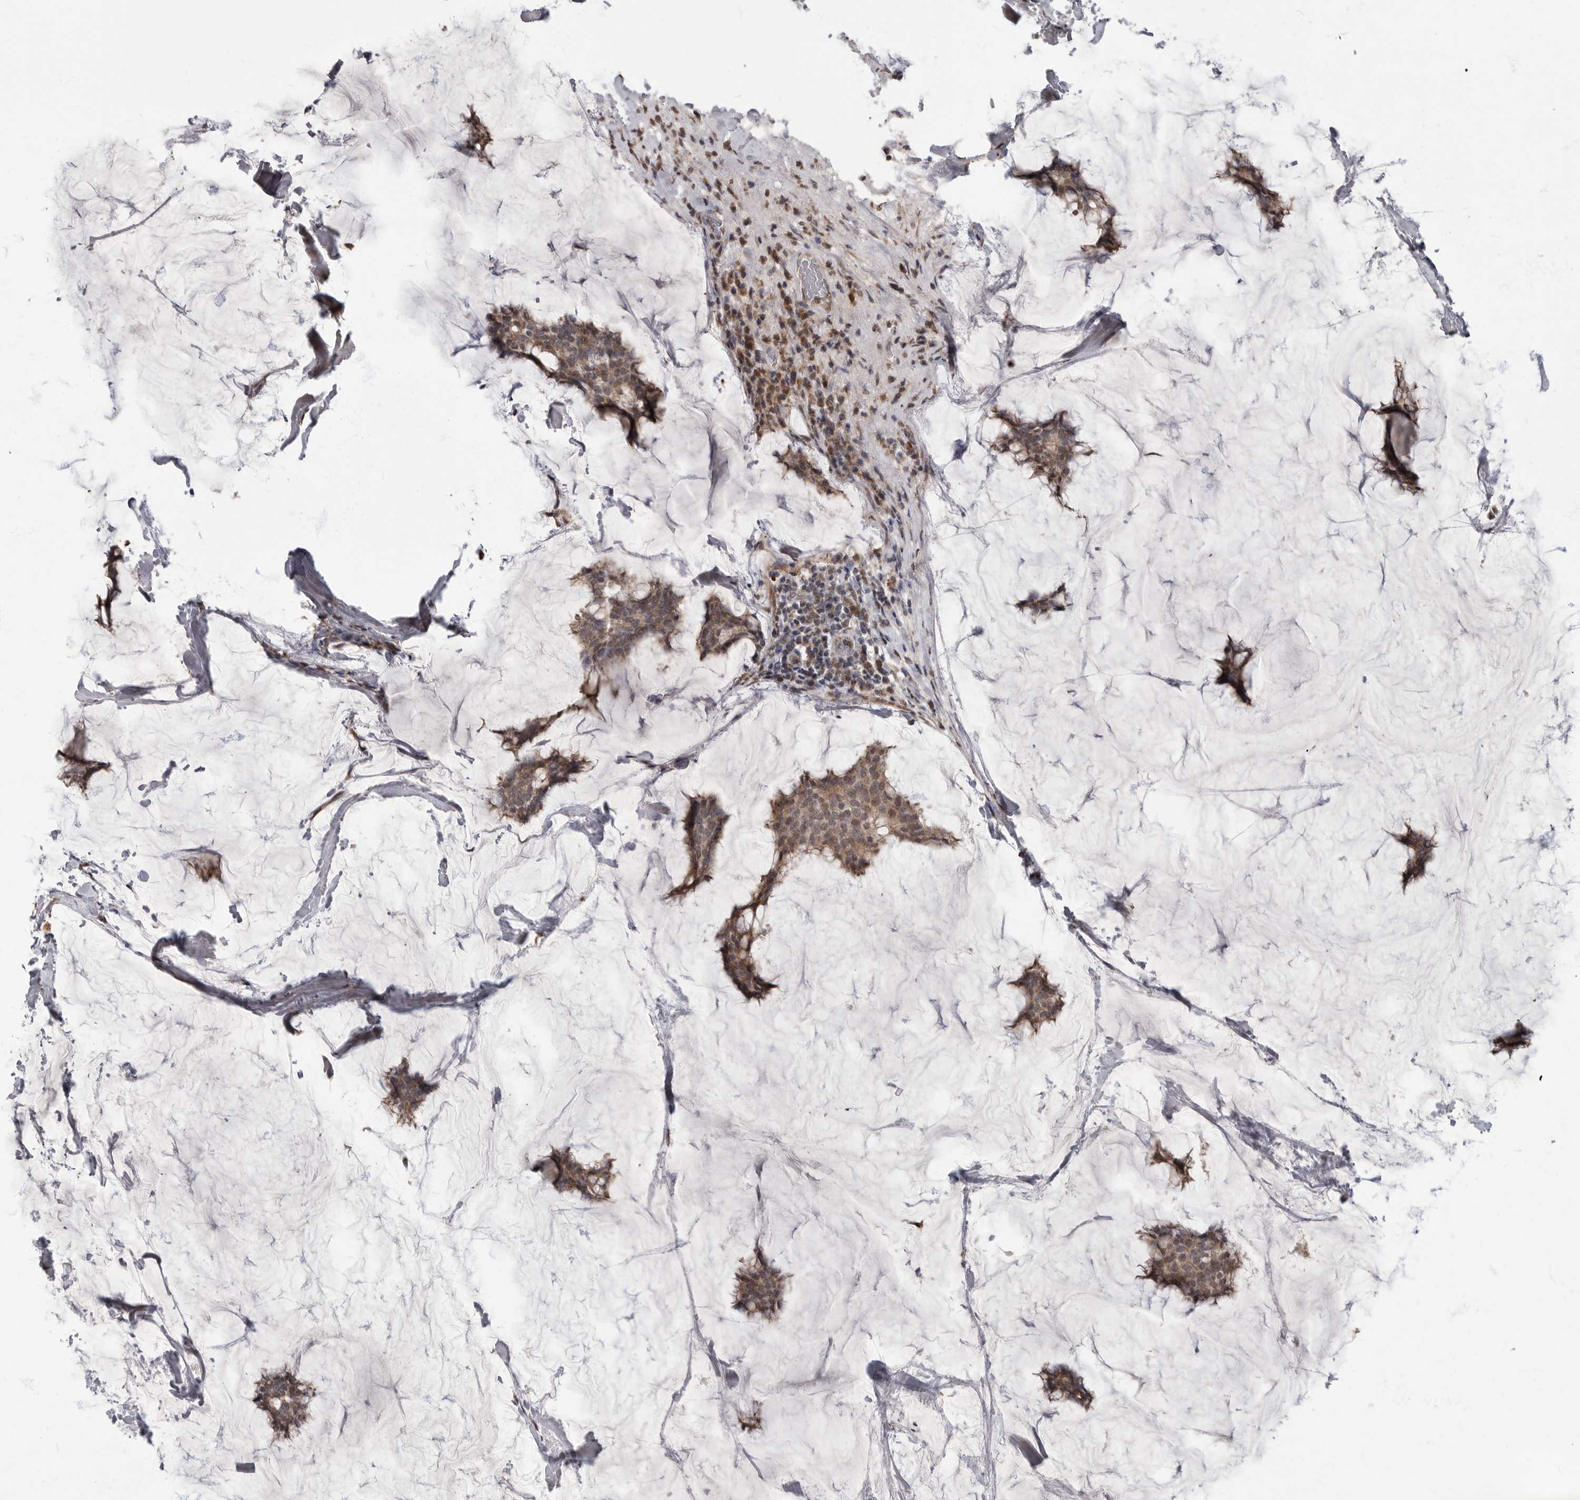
{"staining": {"intensity": "weak", "quantity": ">75%", "location": "cytoplasmic/membranous,nuclear"}, "tissue": "breast cancer", "cell_type": "Tumor cells", "image_type": "cancer", "snomed": [{"axis": "morphology", "description": "Duct carcinoma"}, {"axis": "topography", "description": "Breast"}], "caption": "The micrograph exhibits a brown stain indicating the presence of a protein in the cytoplasmic/membranous and nuclear of tumor cells in breast intraductal carcinoma.", "gene": "MAFG", "patient": {"sex": "female", "age": 93}}